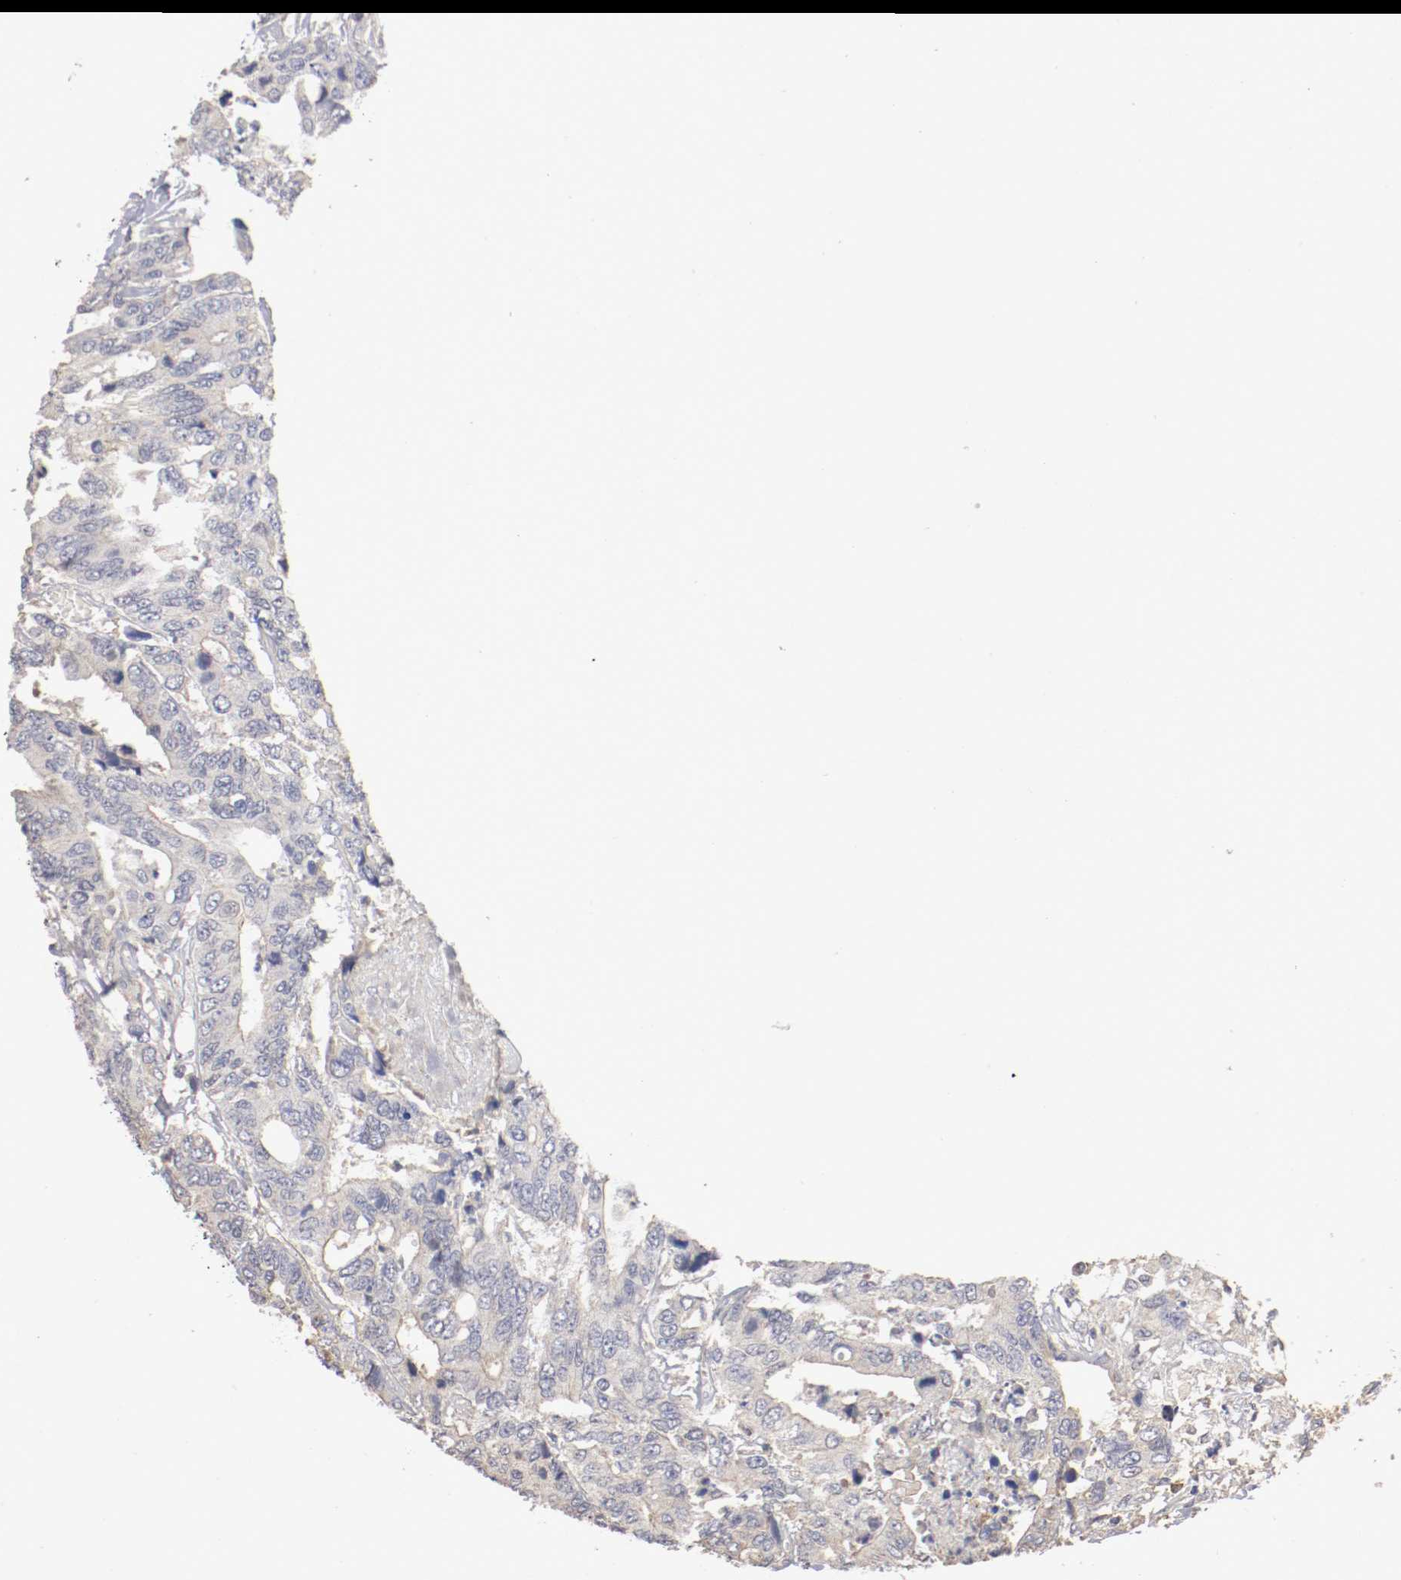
{"staining": {"intensity": "weak", "quantity": "<25%", "location": "cytoplasmic/membranous"}, "tissue": "colorectal cancer", "cell_type": "Tumor cells", "image_type": "cancer", "snomed": [{"axis": "morphology", "description": "Adenocarcinoma, NOS"}, {"axis": "topography", "description": "Rectum"}], "caption": "Immunohistochemical staining of colorectal cancer (adenocarcinoma) exhibits no significant staining in tumor cells.", "gene": "CDK6", "patient": {"sex": "male", "age": 55}}